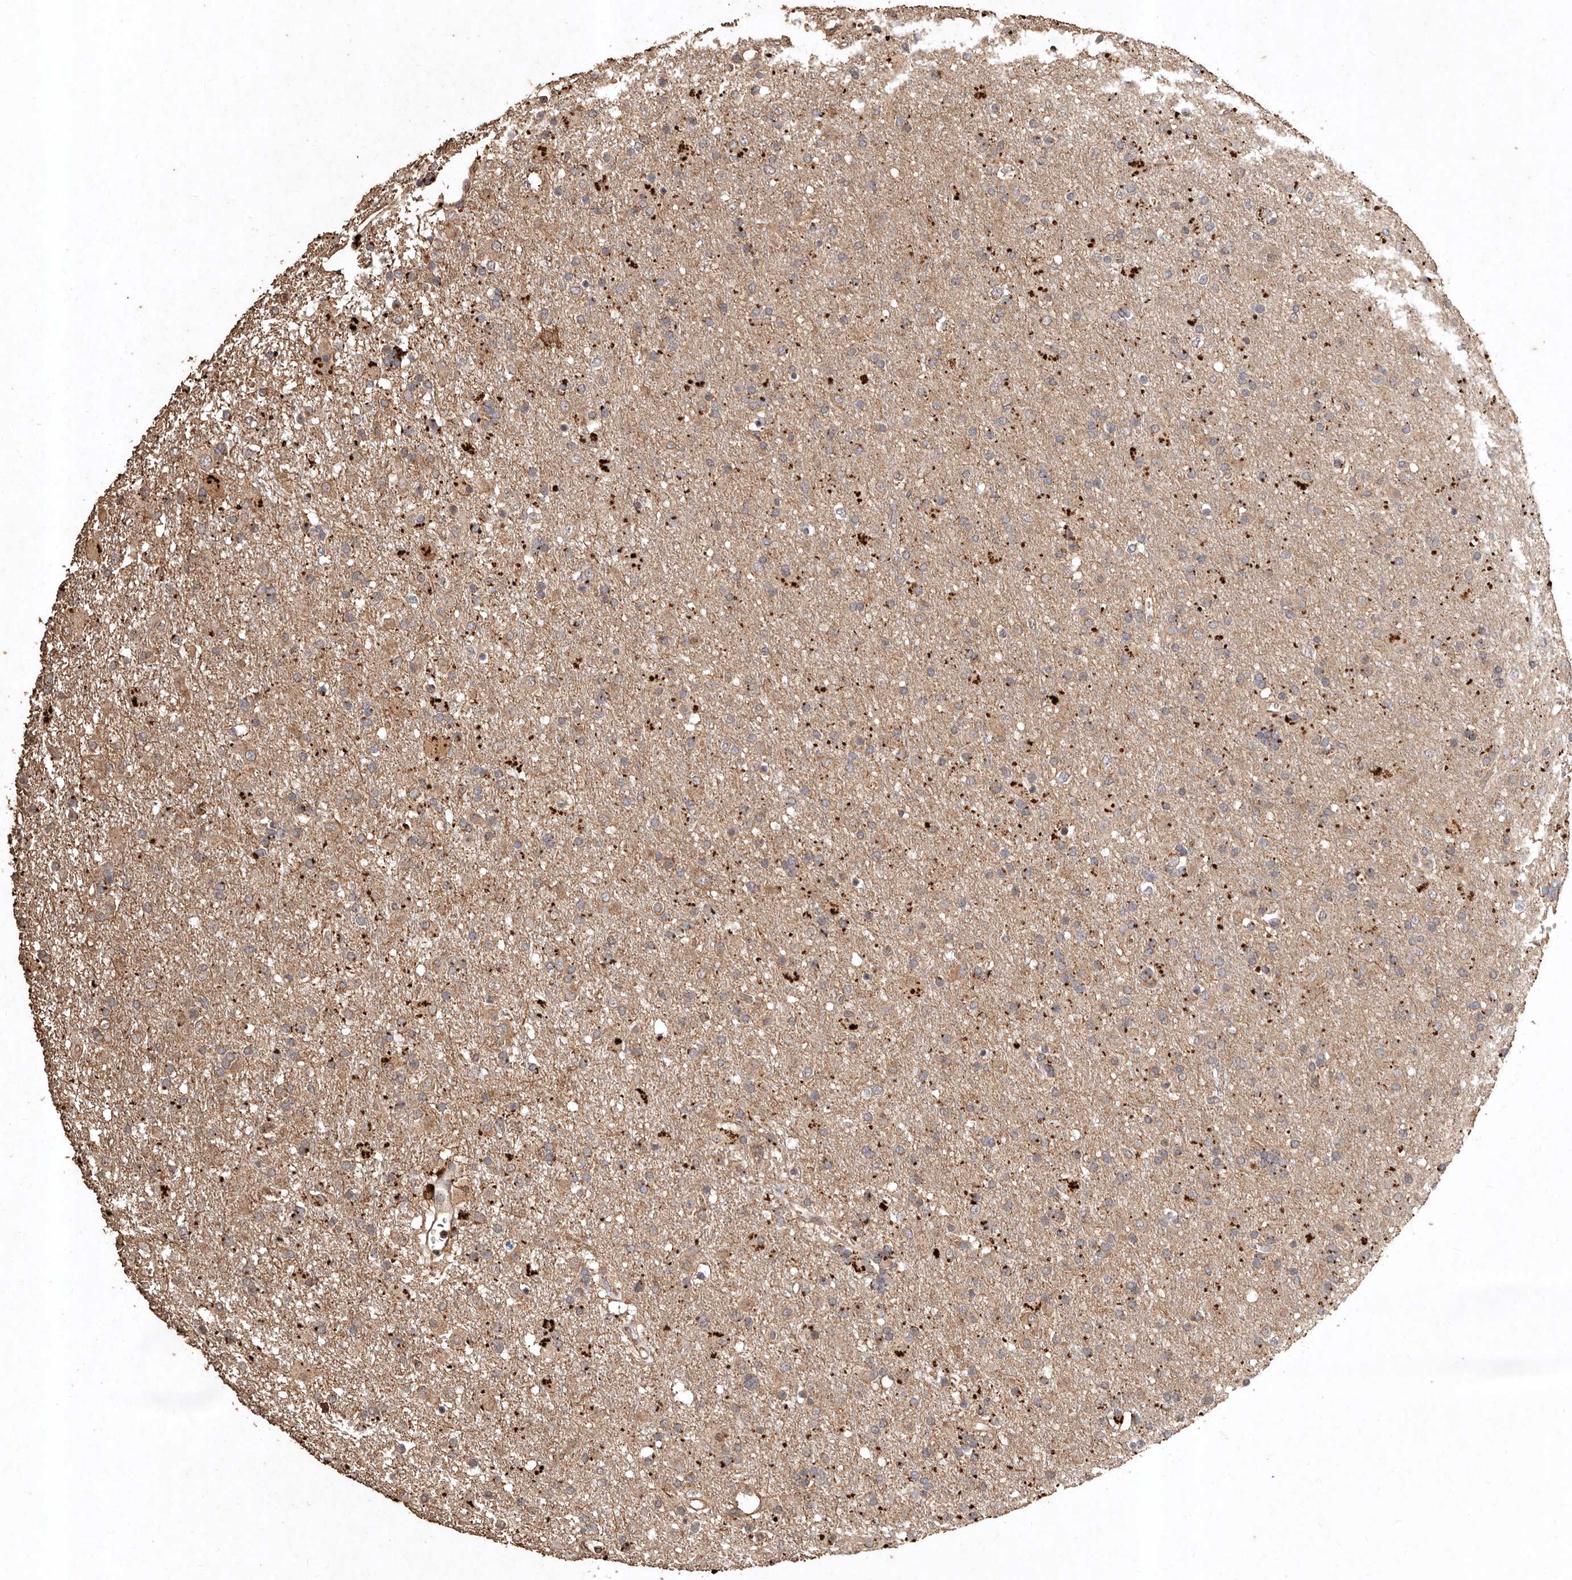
{"staining": {"intensity": "weak", "quantity": "<25%", "location": "cytoplasmic/membranous"}, "tissue": "glioma", "cell_type": "Tumor cells", "image_type": "cancer", "snomed": [{"axis": "morphology", "description": "Glioma, malignant, Low grade"}, {"axis": "topography", "description": "Brain"}], "caption": "DAB (3,3'-diaminobenzidine) immunohistochemical staining of malignant glioma (low-grade) displays no significant positivity in tumor cells.", "gene": "FARS2", "patient": {"sex": "male", "age": 65}}